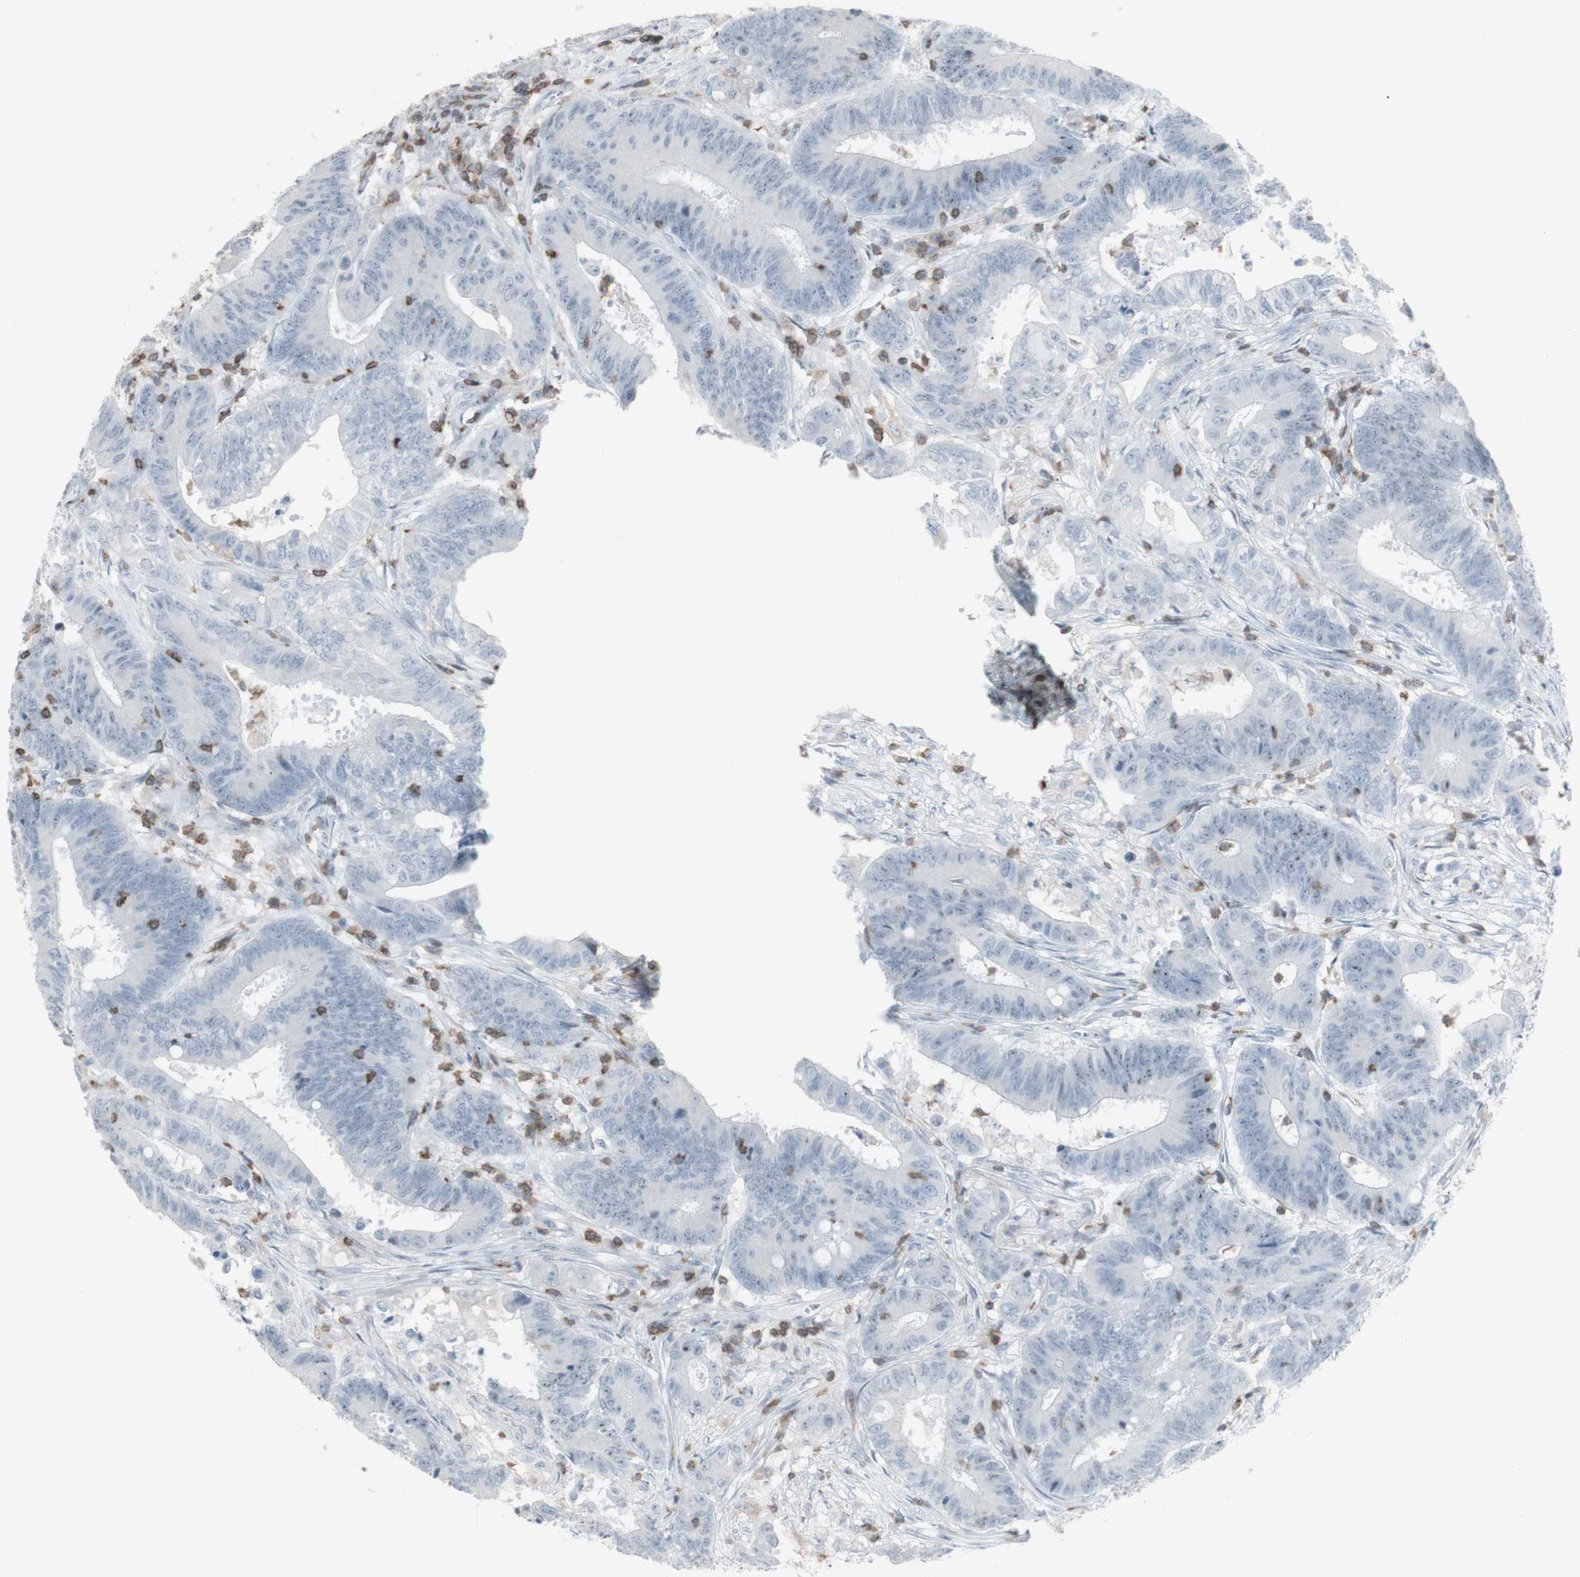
{"staining": {"intensity": "weak", "quantity": "<25%", "location": "cytoplasmic/membranous"}, "tissue": "colorectal cancer", "cell_type": "Tumor cells", "image_type": "cancer", "snomed": [{"axis": "morphology", "description": "Adenocarcinoma, NOS"}, {"axis": "topography", "description": "Colon"}], "caption": "High magnification brightfield microscopy of colorectal cancer stained with DAB (brown) and counterstained with hematoxylin (blue): tumor cells show no significant expression.", "gene": "NRG1", "patient": {"sex": "male", "age": 45}}